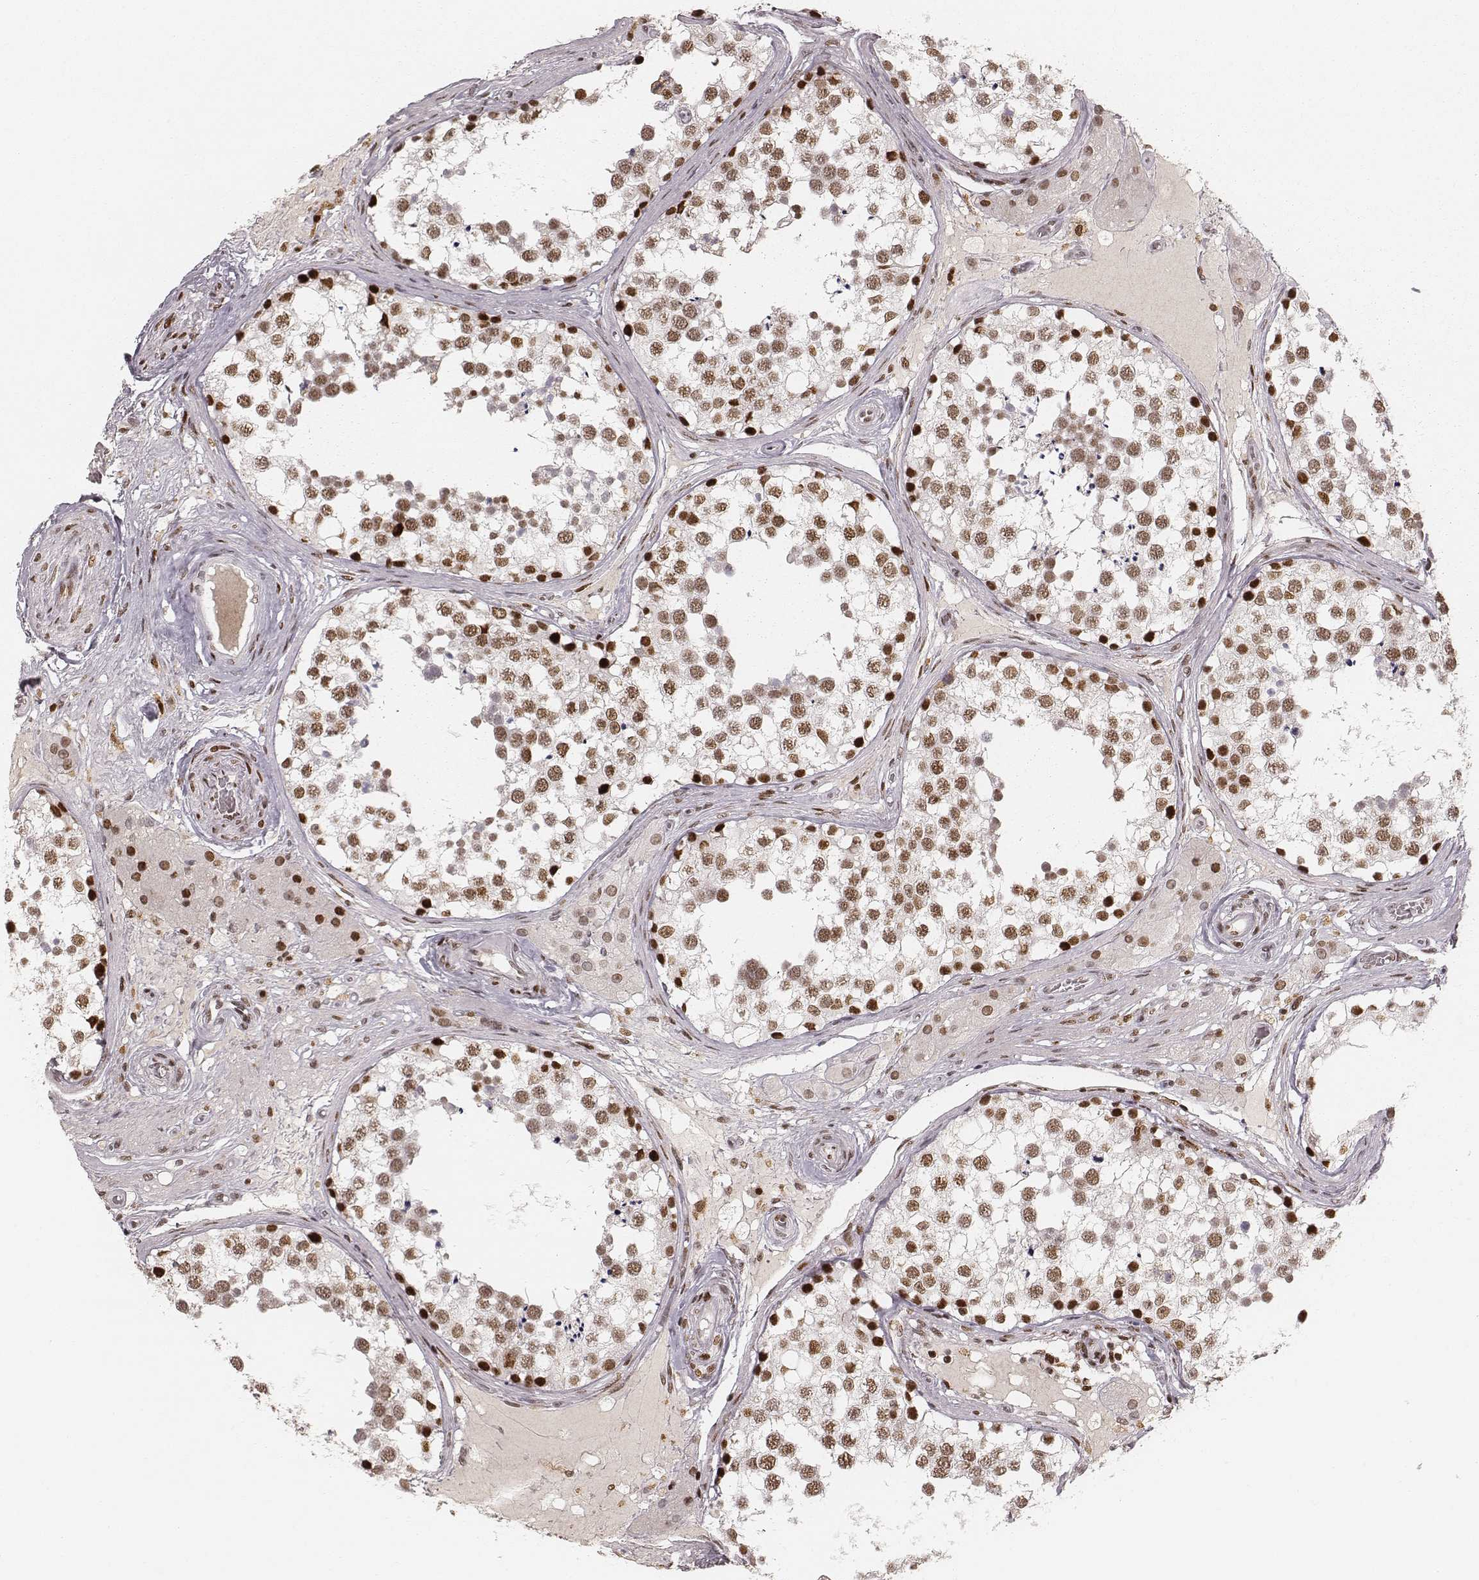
{"staining": {"intensity": "strong", "quantity": "<25%", "location": "nuclear"}, "tissue": "testis", "cell_type": "Cells in seminiferous ducts", "image_type": "normal", "snomed": [{"axis": "morphology", "description": "Normal tissue, NOS"}, {"axis": "morphology", "description": "Seminoma, NOS"}, {"axis": "topography", "description": "Testis"}], "caption": "DAB (3,3'-diaminobenzidine) immunohistochemical staining of benign testis displays strong nuclear protein expression in about <25% of cells in seminiferous ducts. The protein of interest is stained brown, and the nuclei are stained in blue (DAB IHC with brightfield microscopy, high magnification).", "gene": "HNRNPC", "patient": {"sex": "male", "age": 65}}